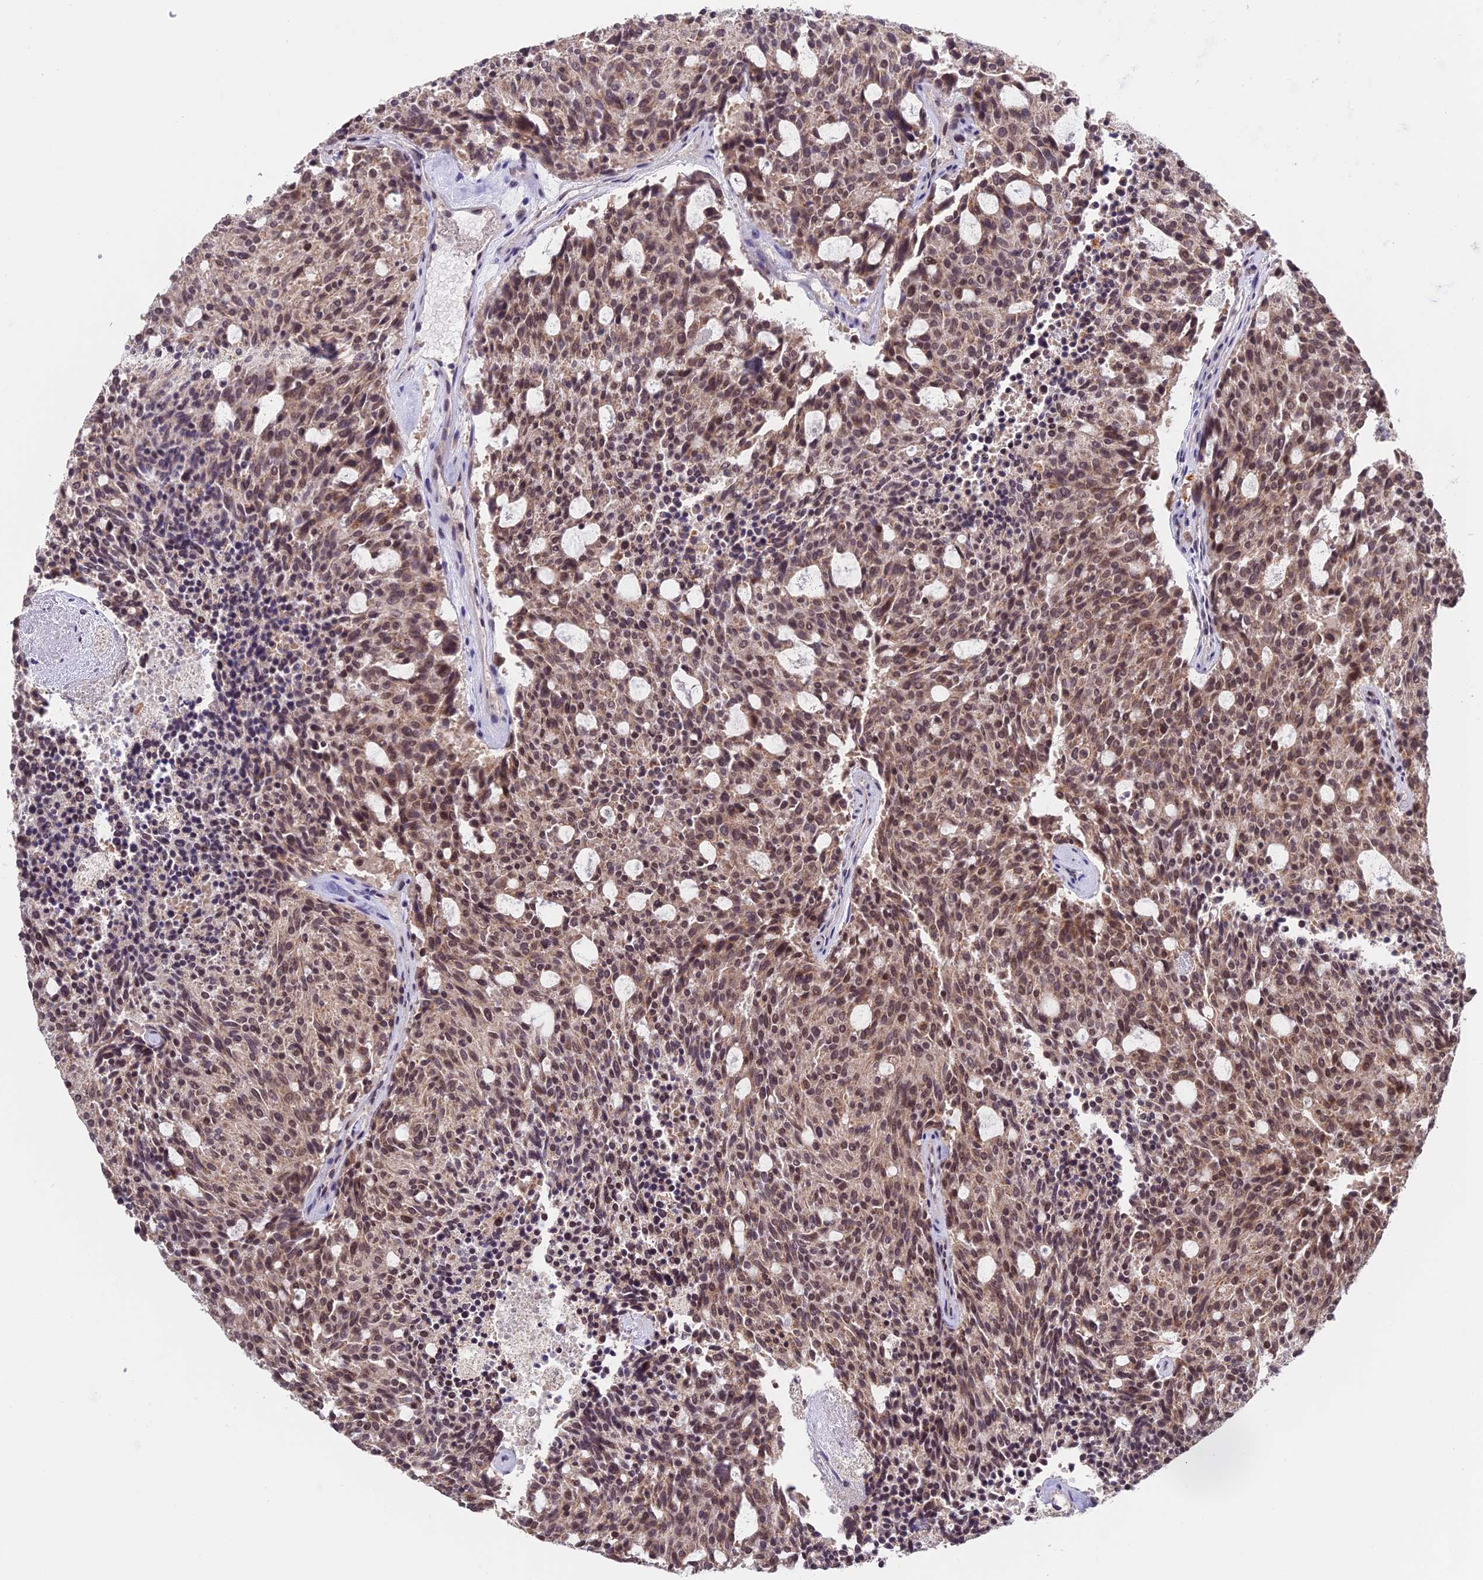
{"staining": {"intensity": "moderate", "quantity": ">75%", "location": "nuclear"}, "tissue": "carcinoid", "cell_type": "Tumor cells", "image_type": "cancer", "snomed": [{"axis": "morphology", "description": "Carcinoid, malignant, NOS"}, {"axis": "topography", "description": "Pancreas"}], "caption": "Carcinoid was stained to show a protein in brown. There is medium levels of moderate nuclear staining in approximately >75% of tumor cells. The staining was performed using DAB to visualize the protein expression in brown, while the nuclei were stained in blue with hematoxylin (Magnification: 20x).", "gene": "MNS1", "patient": {"sex": "female", "age": 54}}